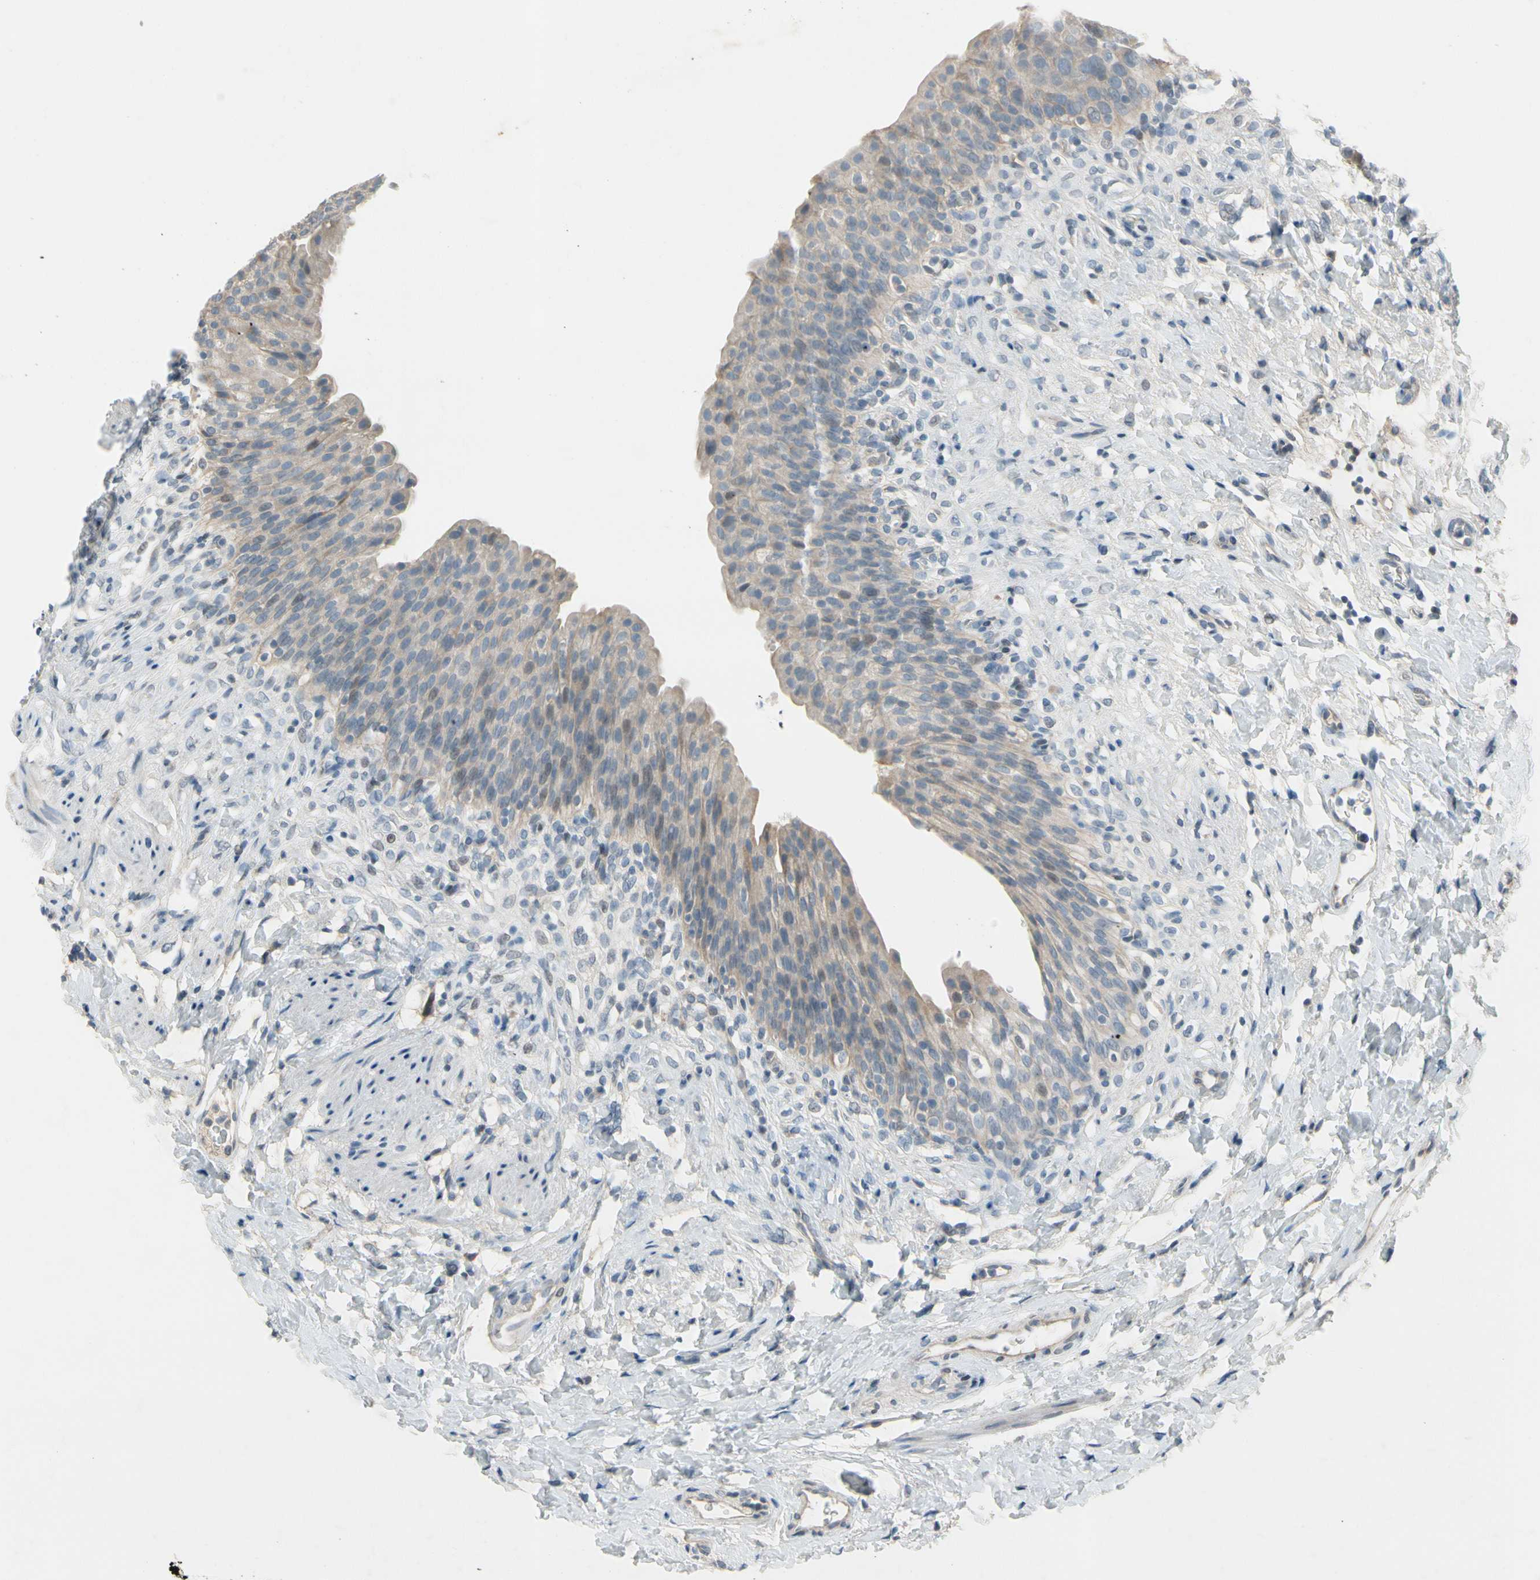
{"staining": {"intensity": "weak", "quantity": "25%-75%", "location": "cytoplasmic/membranous"}, "tissue": "urinary bladder", "cell_type": "Urothelial cells", "image_type": "normal", "snomed": [{"axis": "morphology", "description": "Normal tissue, NOS"}, {"axis": "topography", "description": "Urinary bladder"}], "caption": "Urinary bladder stained for a protein reveals weak cytoplasmic/membranous positivity in urothelial cells. Nuclei are stained in blue.", "gene": "PIP5K1B", "patient": {"sex": "female", "age": 79}}